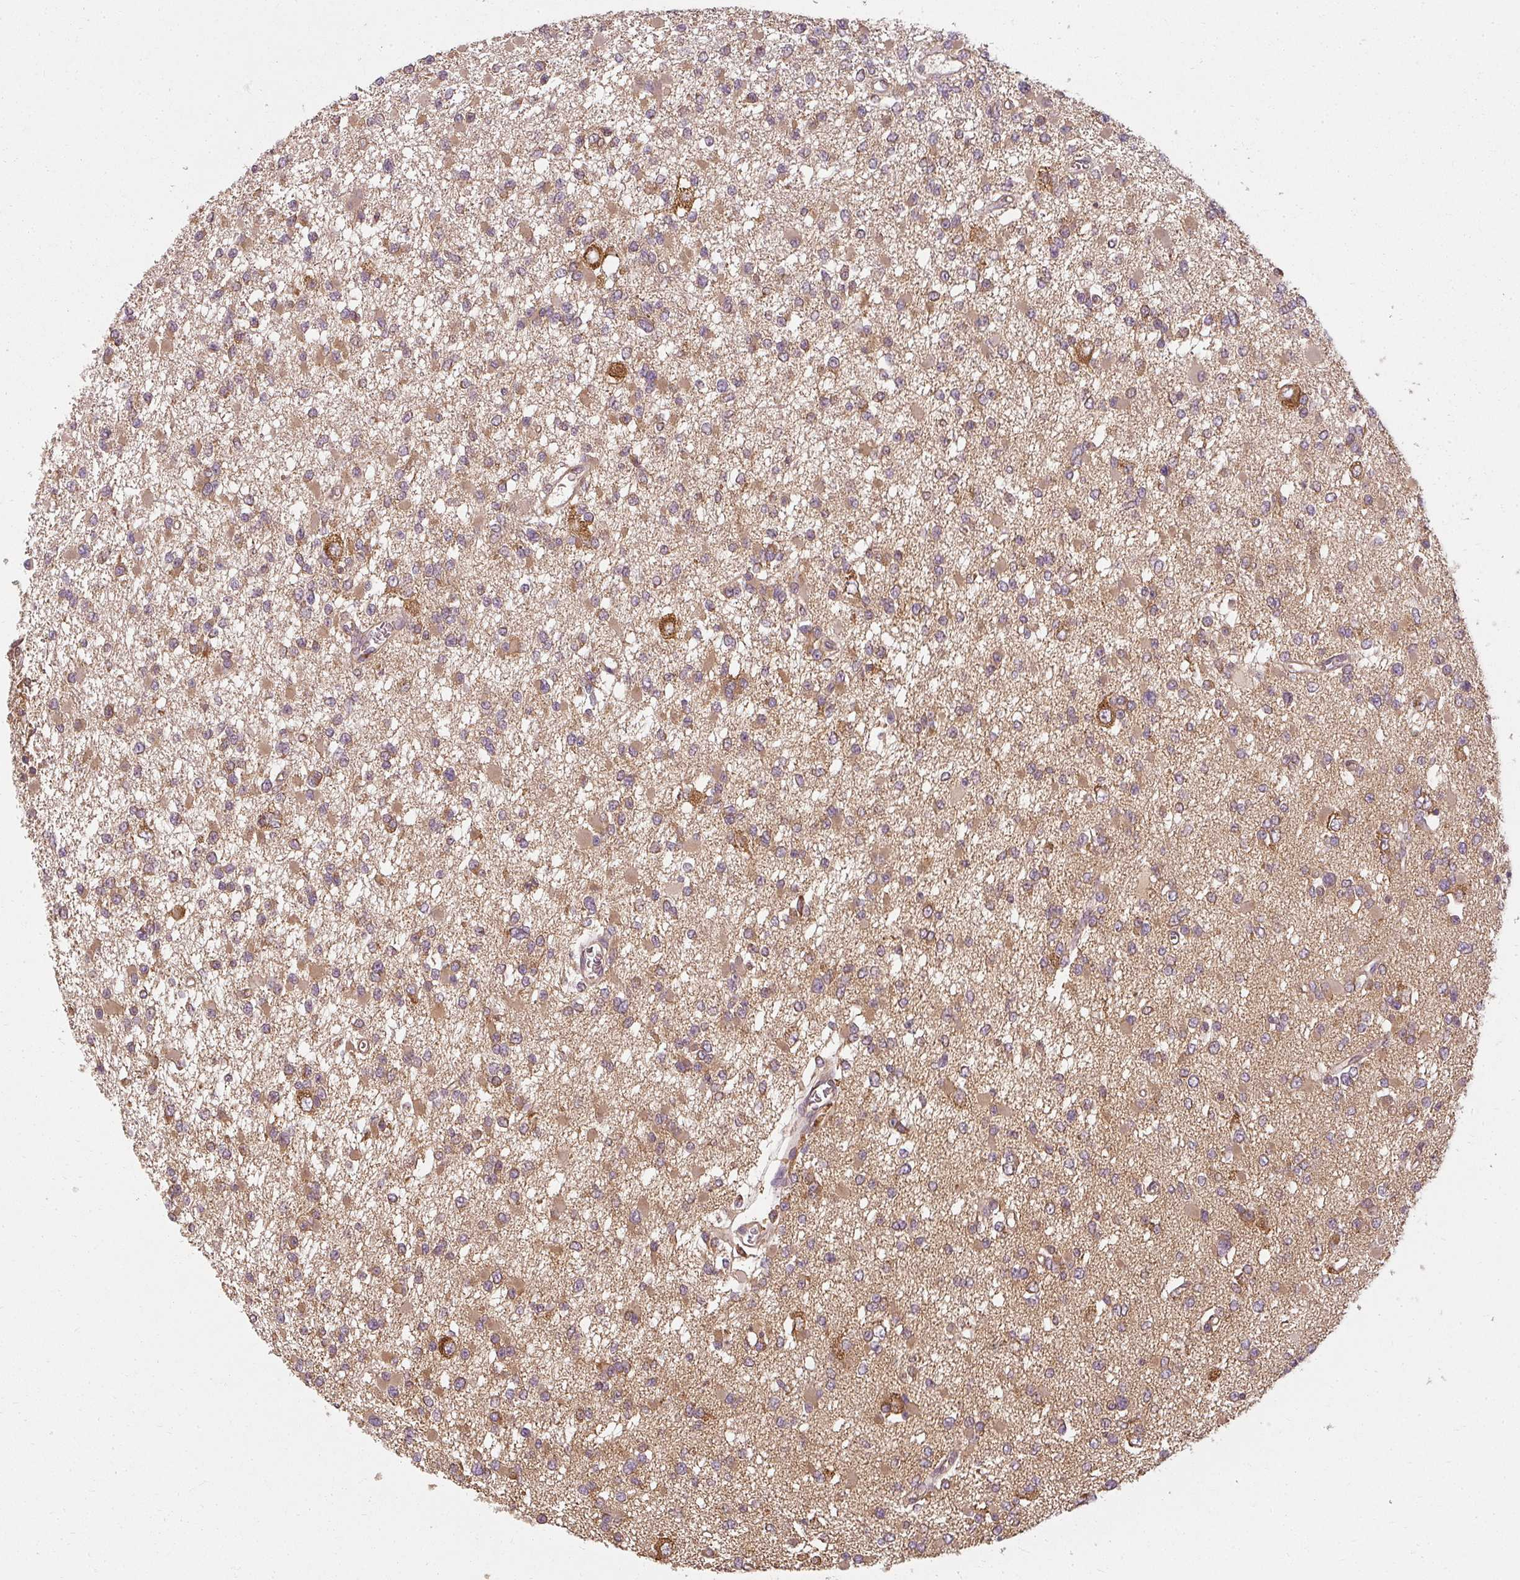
{"staining": {"intensity": "weak", "quantity": ">75%", "location": "cytoplasmic/membranous"}, "tissue": "glioma", "cell_type": "Tumor cells", "image_type": "cancer", "snomed": [{"axis": "morphology", "description": "Glioma, malignant, Low grade"}, {"axis": "topography", "description": "Brain"}], "caption": "Tumor cells show weak cytoplasmic/membranous expression in approximately >75% of cells in glioma. (Brightfield microscopy of DAB IHC at high magnification).", "gene": "RPL24", "patient": {"sex": "female", "age": 22}}